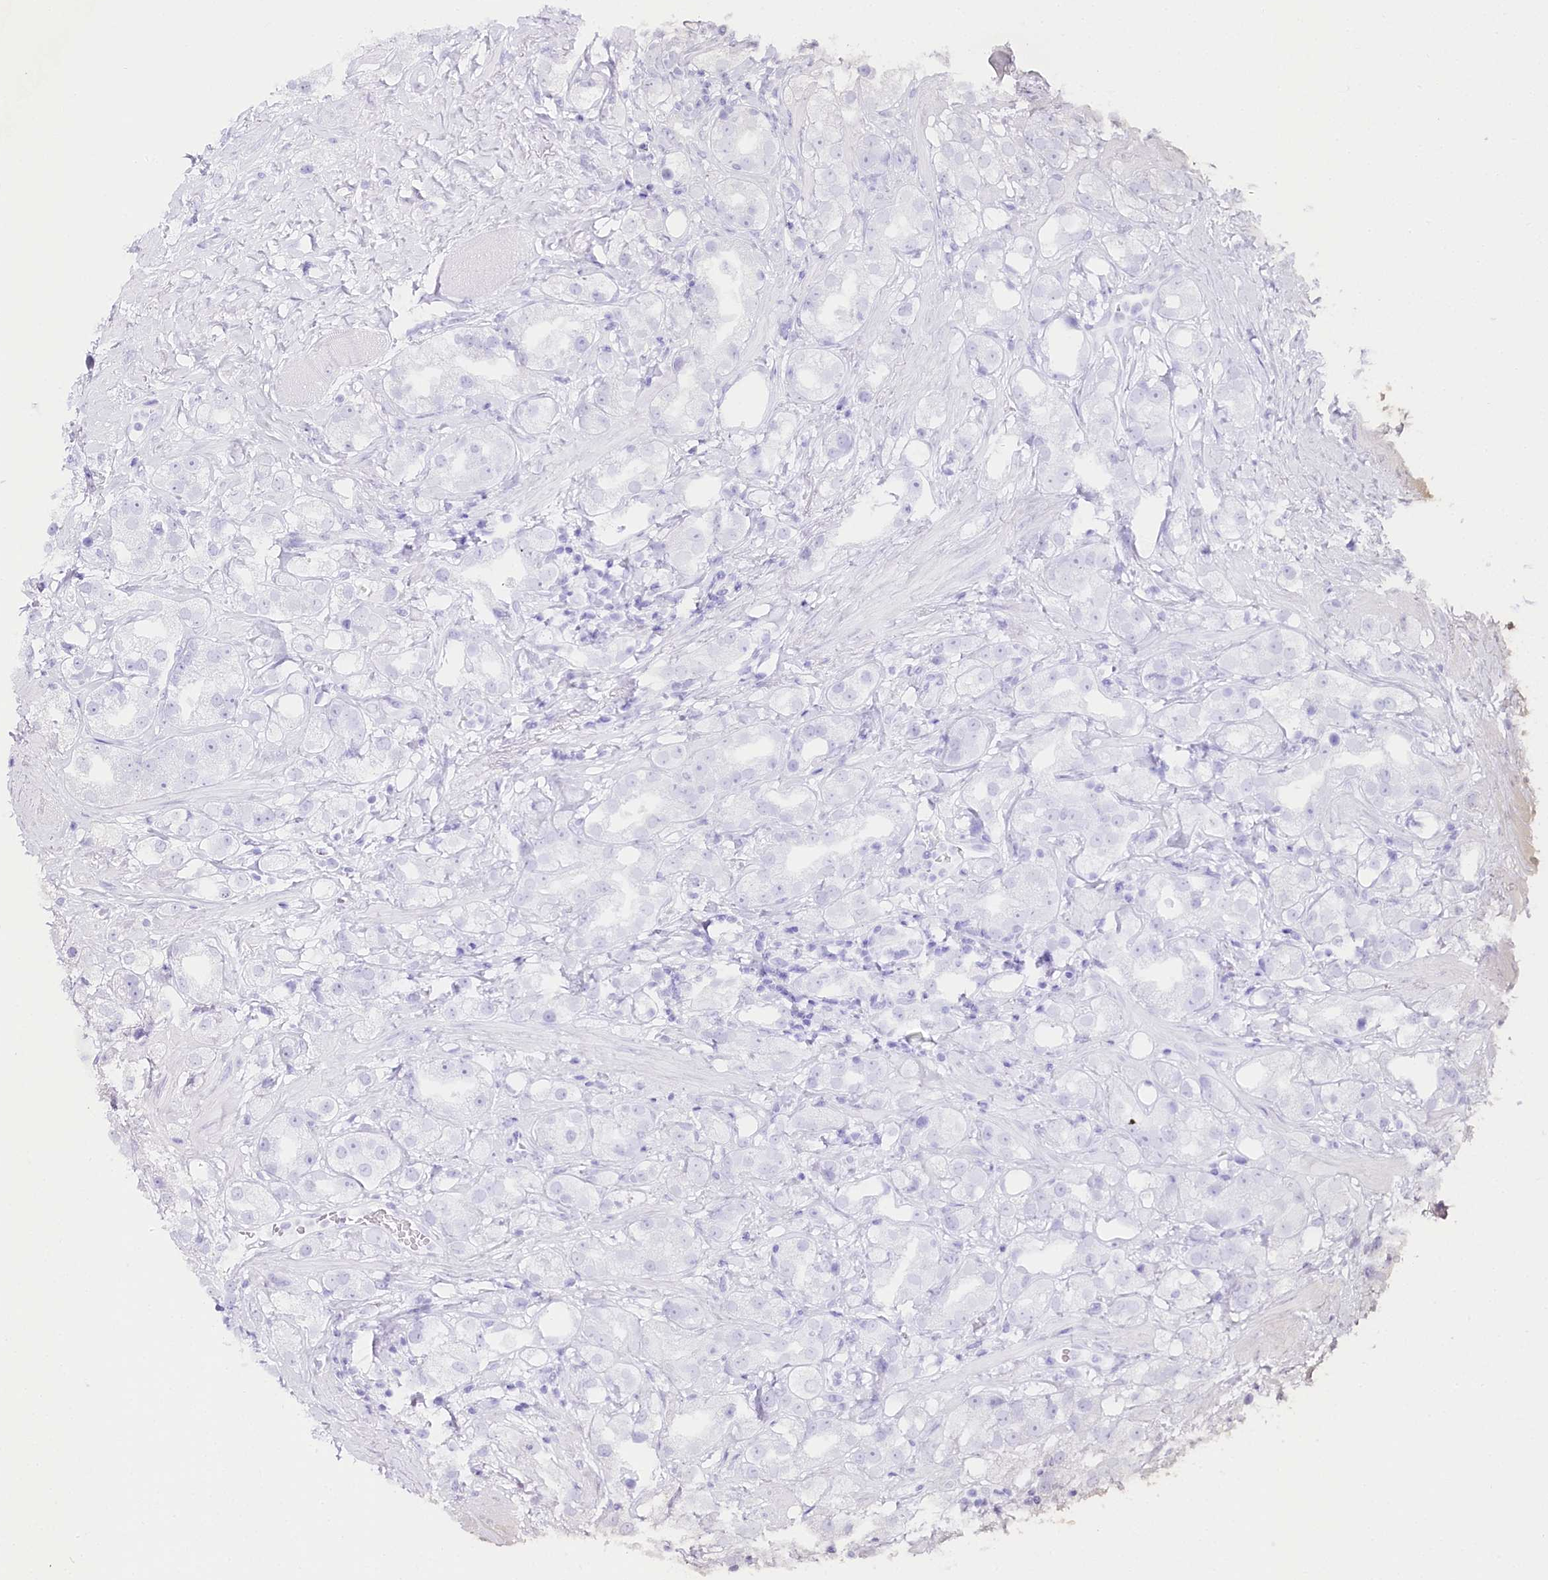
{"staining": {"intensity": "moderate", "quantity": "25%-75%", "location": "cytoplasmic/membranous"}, "tissue": "prostate cancer", "cell_type": "Tumor cells", "image_type": "cancer", "snomed": [{"axis": "morphology", "description": "Adenocarcinoma, NOS"}, {"axis": "topography", "description": "Prostate"}], "caption": "A photomicrograph of prostate cancer (adenocarcinoma) stained for a protein displays moderate cytoplasmic/membranous brown staining in tumor cells. Using DAB (3,3'-diaminobenzidine) (brown) and hematoxylin (blue) stains, captured at high magnification using brightfield microscopy.", "gene": "CNPY2", "patient": {"sex": "male", "age": 79}}